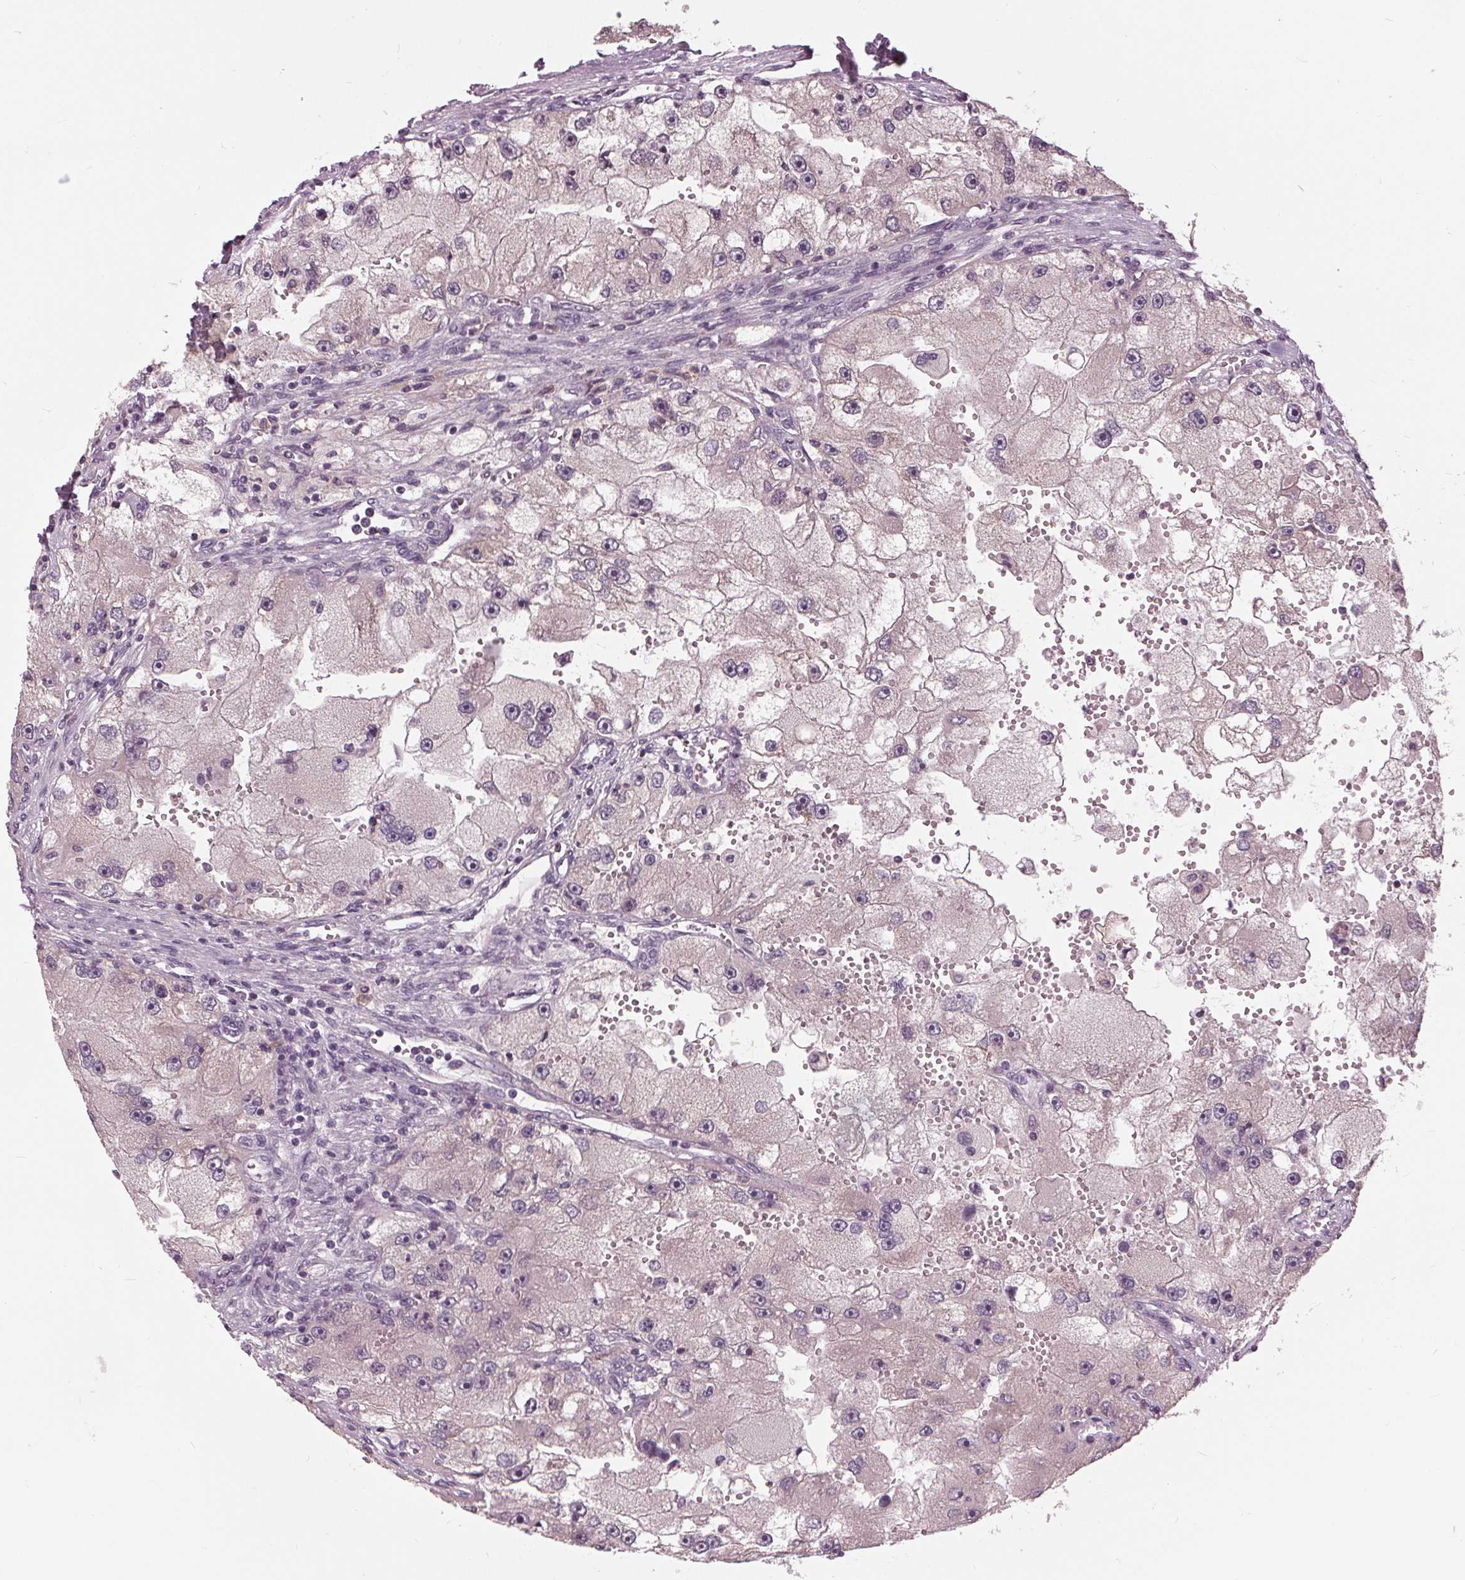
{"staining": {"intensity": "negative", "quantity": "none", "location": "none"}, "tissue": "renal cancer", "cell_type": "Tumor cells", "image_type": "cancer", "snomed": [{"axis": "morphology", "description": "Adenocarcinoma, NOS"}, {"axis": "topography", "description": "Kidney"}], "caption": "Tumor cells are negative for brown protein staining in renal cancer. (DAB (3,3'-diaminobenzidine) immunohistochemistry (IHC) with hematoxylin counter stain).", "gene": "SIGLEC6", "patient": {"sex": "male", "age": 63}}